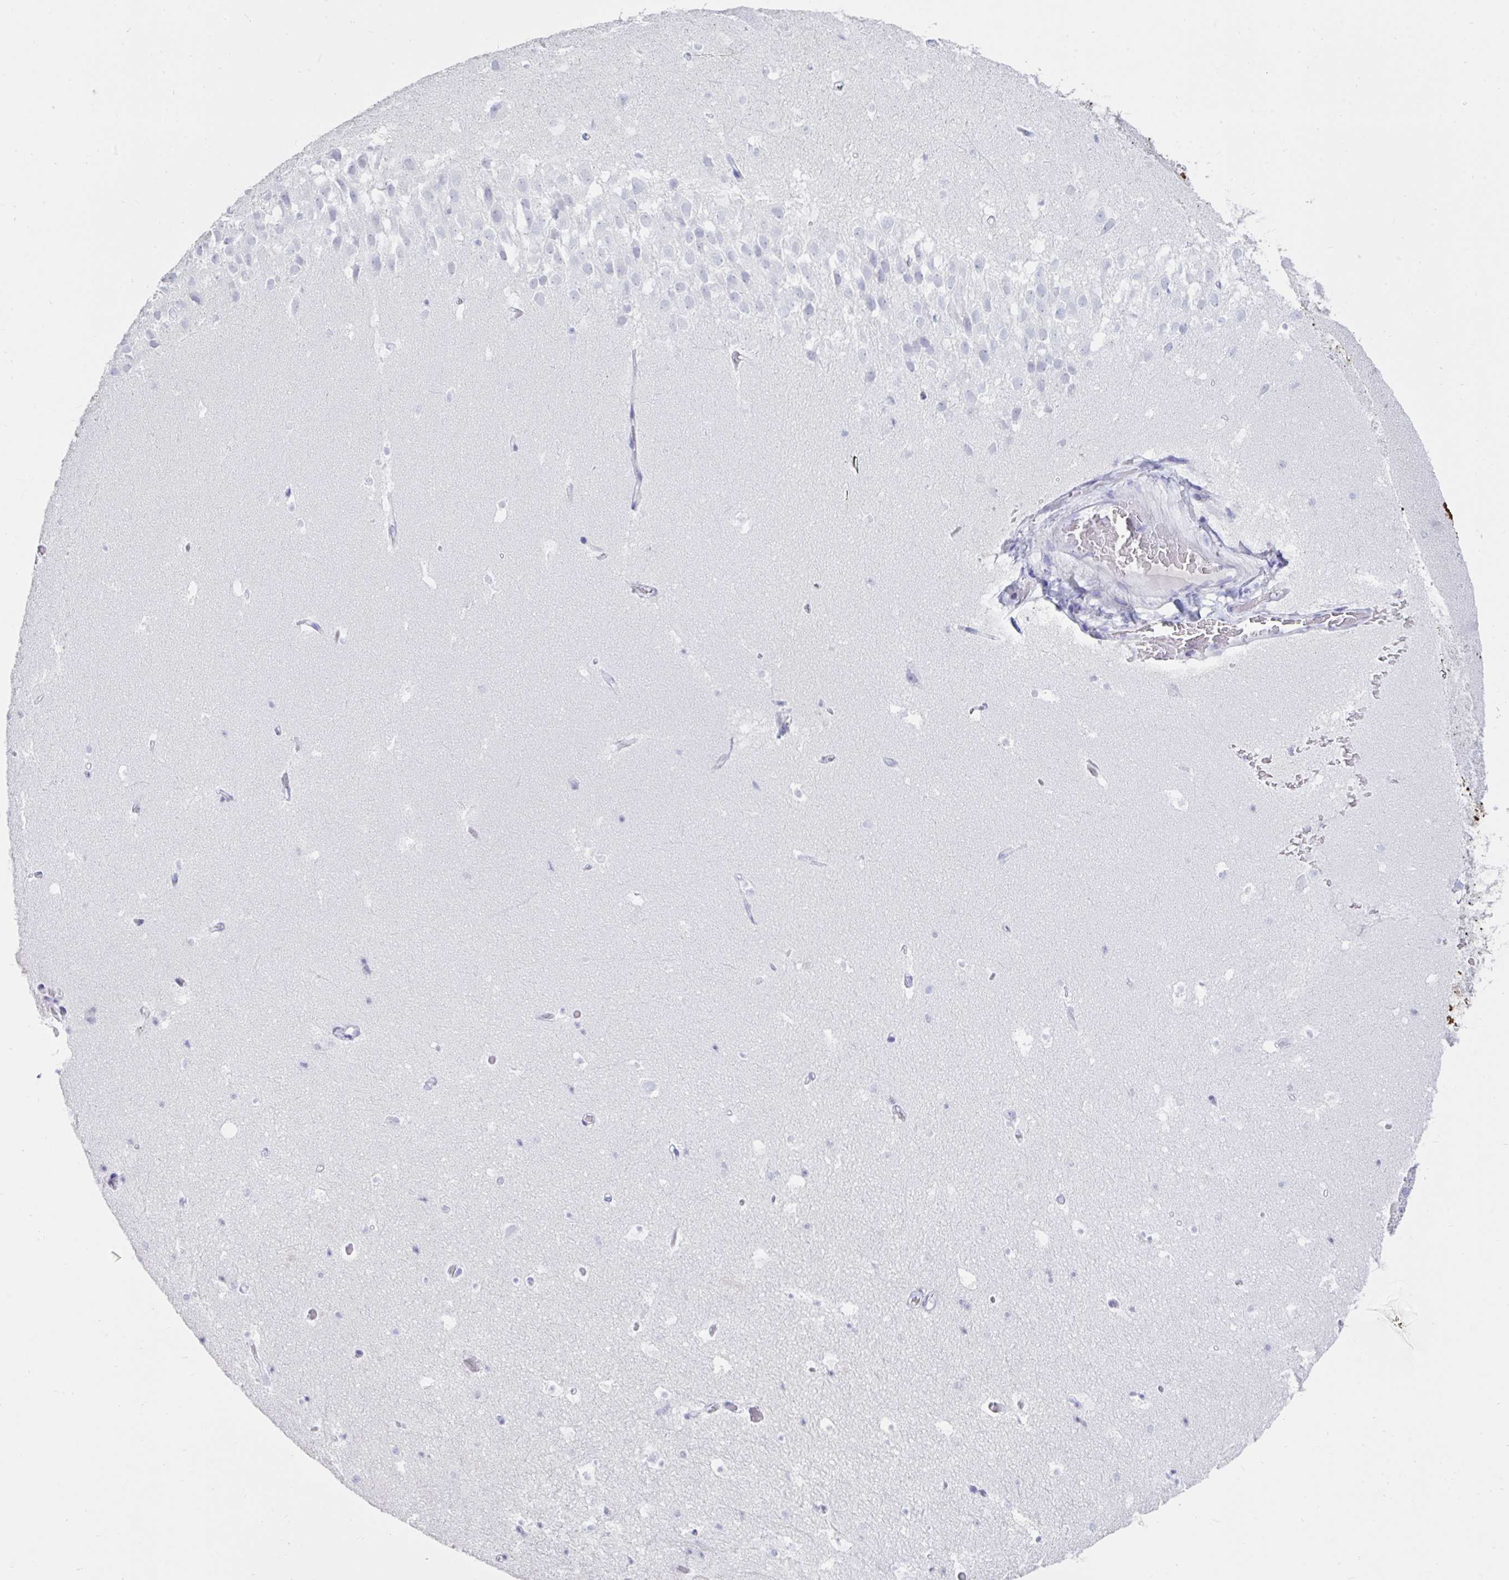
{"staining": {"intensity": "negative", "quantity": "none", "location": "none"}, "tissue": "hippocampus", "cell_type": "Glial cells", "image_type": "normal", "snomed": [{"axis": "morphology", "description": "Normal tissue, NOS"}, {"axis": "topography", "description": "Hippocampus"}], "caption": "Immunohistochemical staining of benign human hippocampus demonstrates no significant expression in glial cells. (Stains: DAB IHC with hematoxylin counter stain, Microscopy: brightfield microscopy at high magnification).", "gene": "TNNC1", "patient": {"sex": "male", "age": 26}}